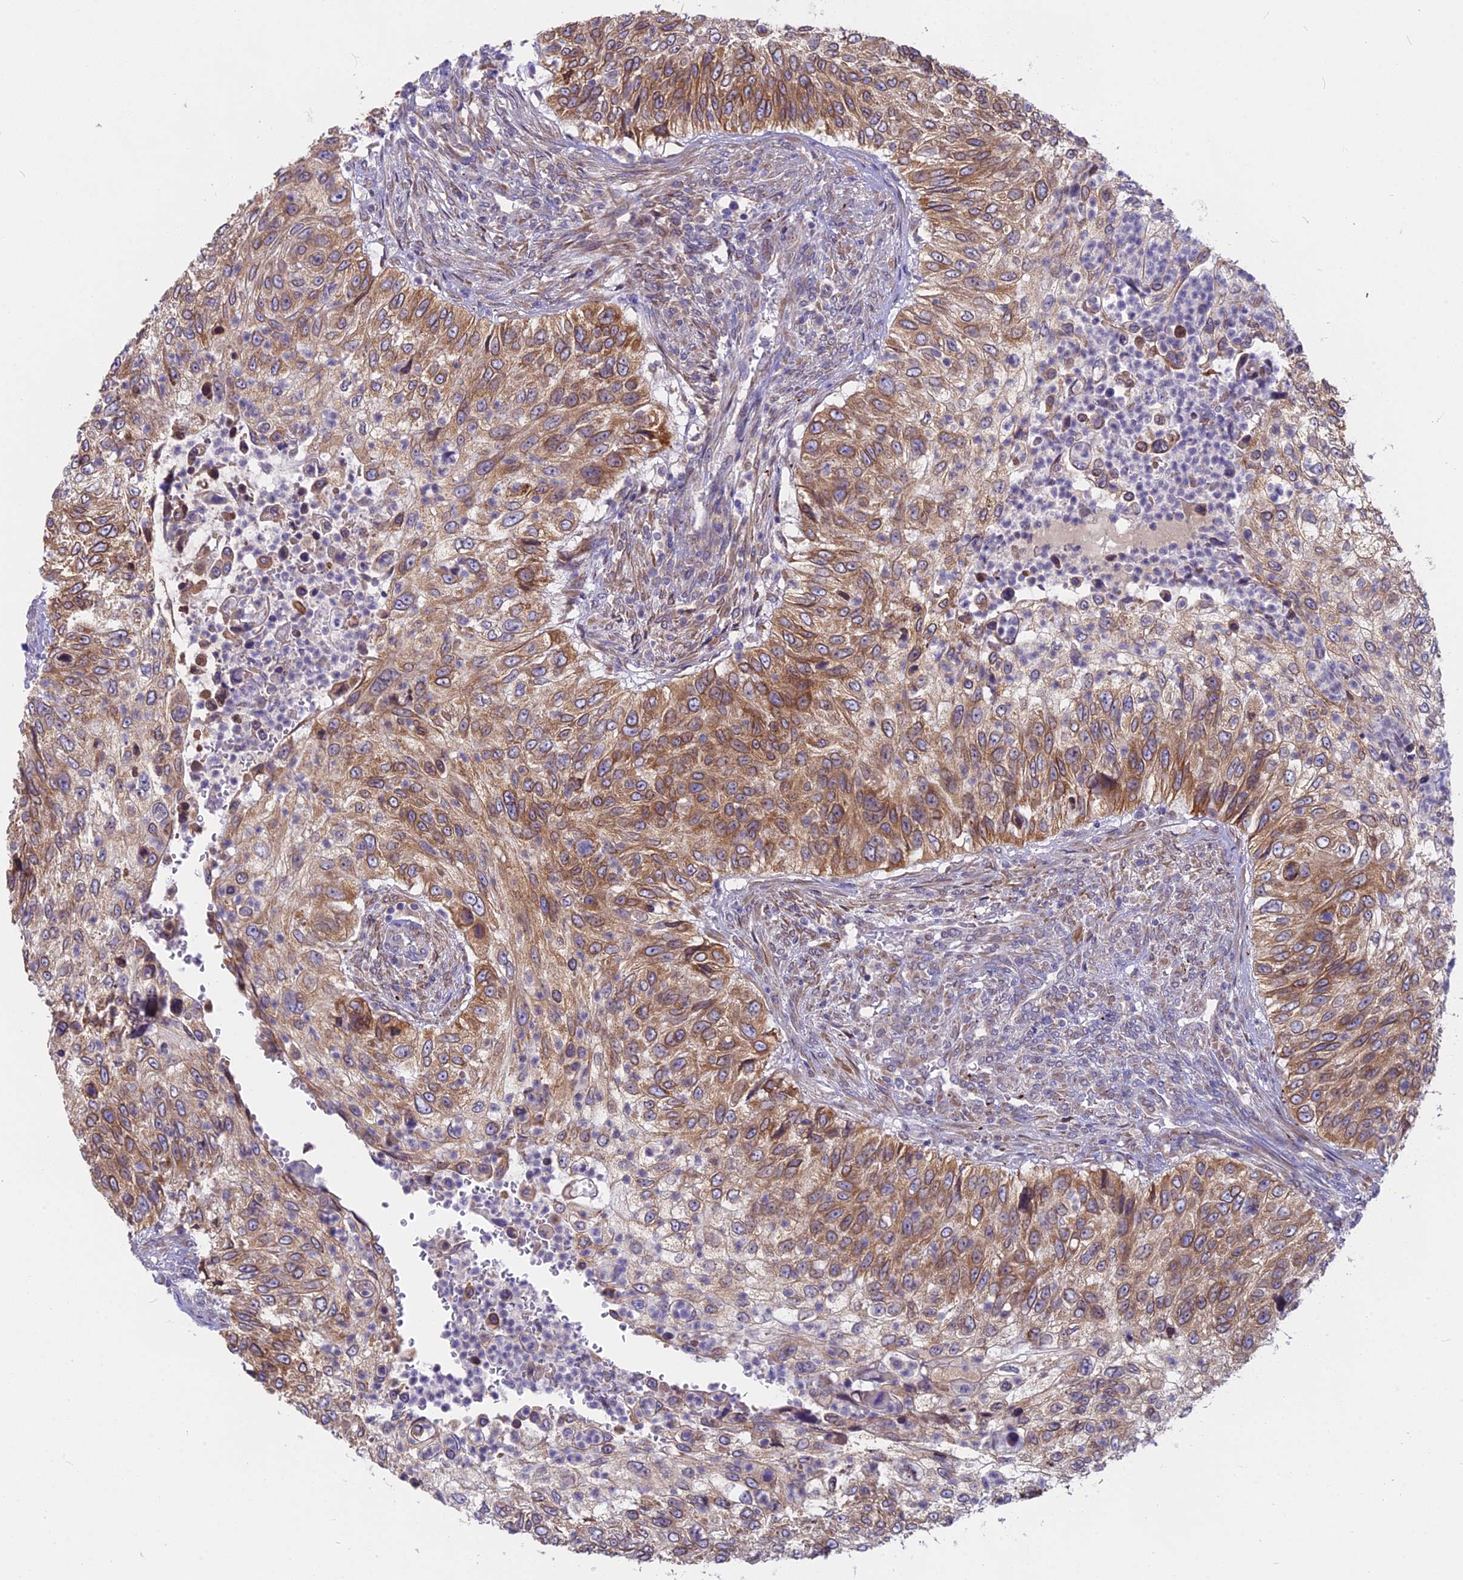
{"staining": {"intensity": "moderate", "quantity": ">75%", "location": "cytoplasmic/membranous"}, "tissue": "urothelial cancer", "cell_type": "Tumor cells", "image_type": "cancer", "snomed": [{"axis": "morphology", "description": "Urothelial carcinoma, High grade"}, {"axis": "topography", "description": "Urinary bladder"}], "caption": "Protein staining of urothelial cancer tissue reveals moderate cytoplasmic/membranous staining in about >75% of tumor cells.", "gene": "TLCD1", "patient": {"sex": "female", "age": 60}}